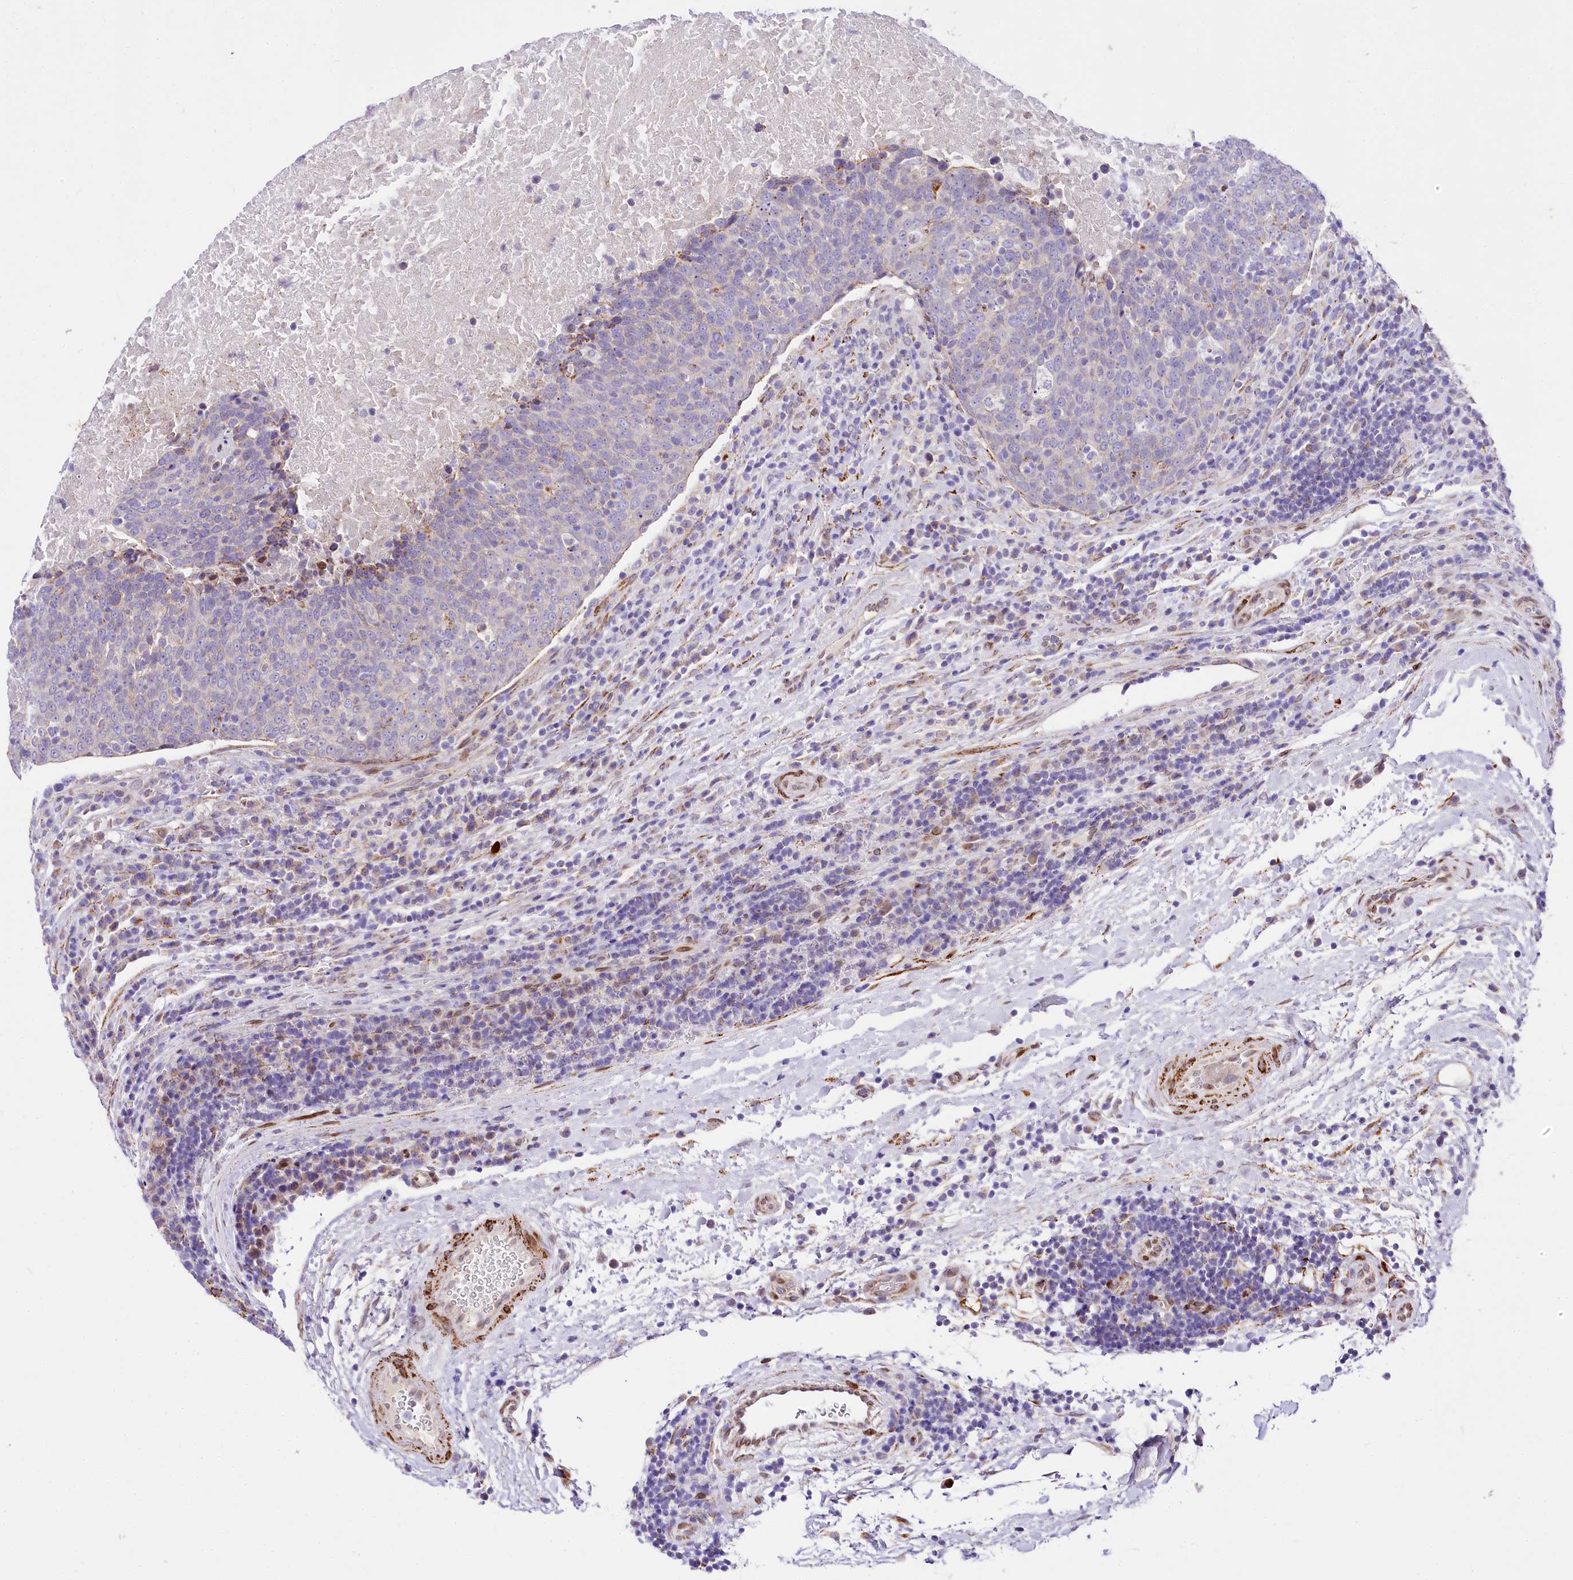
{"staining": {"intensity": "negative", "quantity": "none", "location": "none"}, "tissue": "head and neck cancer", "cell_type": "Tumor cells", "image_type": "cancer", "snomed": [{"axis": "morphology", "description": "Squamous cell carcinoma, NOS"}, {"axis": "morphology", "description": "Squamous cell carcinoma, metastatic, NOS"}, {"axis": "topography", "description": "Lymph node"}, {"axis": "topography", "description": "Head-Neck"}], "caption": "This is an immunohistochemistry (IHC) image of human head and neck cancer (metastatic squamous cell carcinoma). There is no positivity in tumor cells.", "gene": "PPIP5K2", "patient": {"sex": "male", "age": 62}}